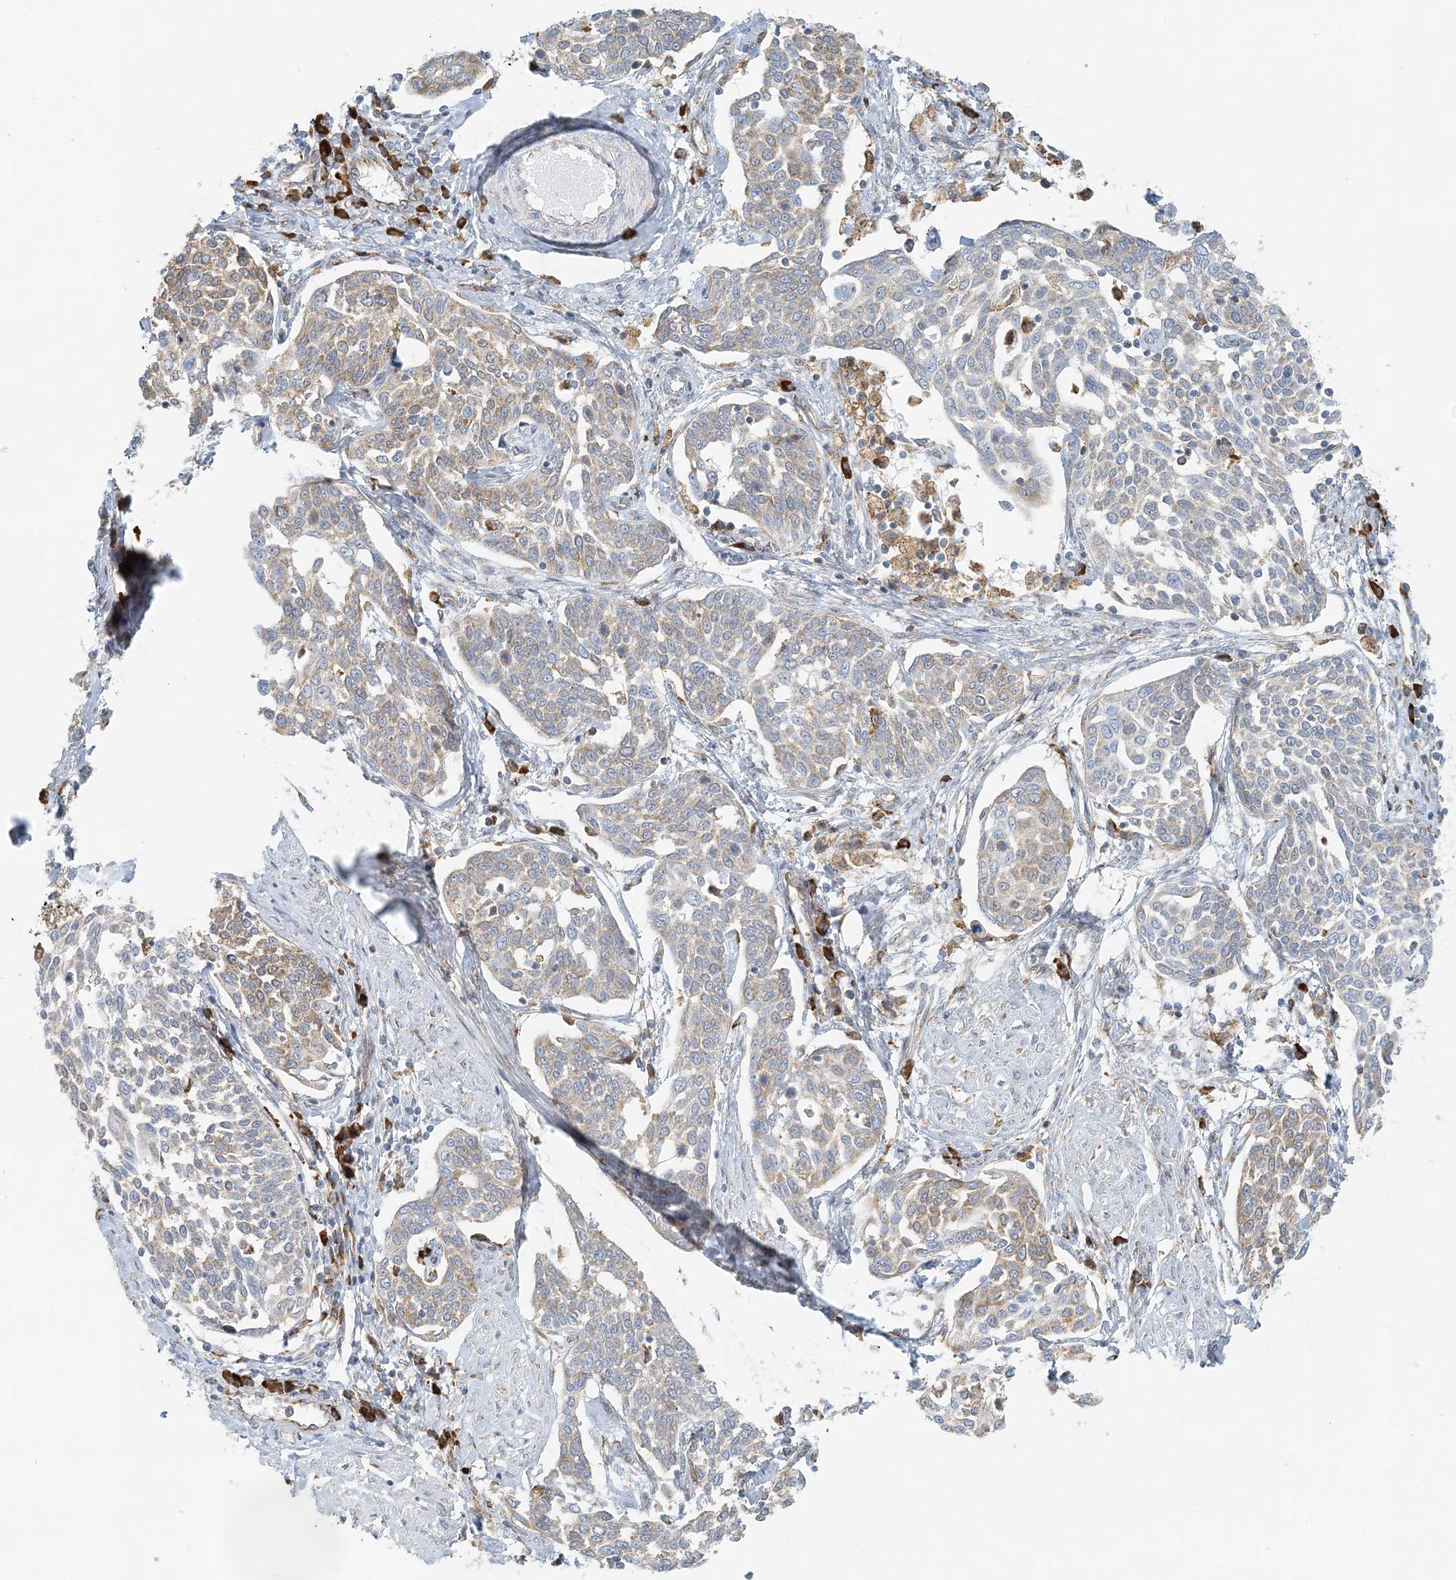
{"staining": {"intensity": "moderate", "quantity": "<25%", "location": "cytoplasmic/membranous"}, "tissue": "cervical cancer", "cell_type": "Tumor cells", "image_type": "cancer", "snomed": [{"axis": "morphology", "description": "Squamous cell carcinoma, NOS"}, {"axis": "topography", "description": "Cervix"}], "caption": "Immunohistochemical staining of squamous cell carcinoma (cervical) demonstrates moderate cytoplasmic/membranous protein staining in approximately <25% of tumor cells.", "gene": "STK11IP", "patient": {"sex": "female", "age": 34}}